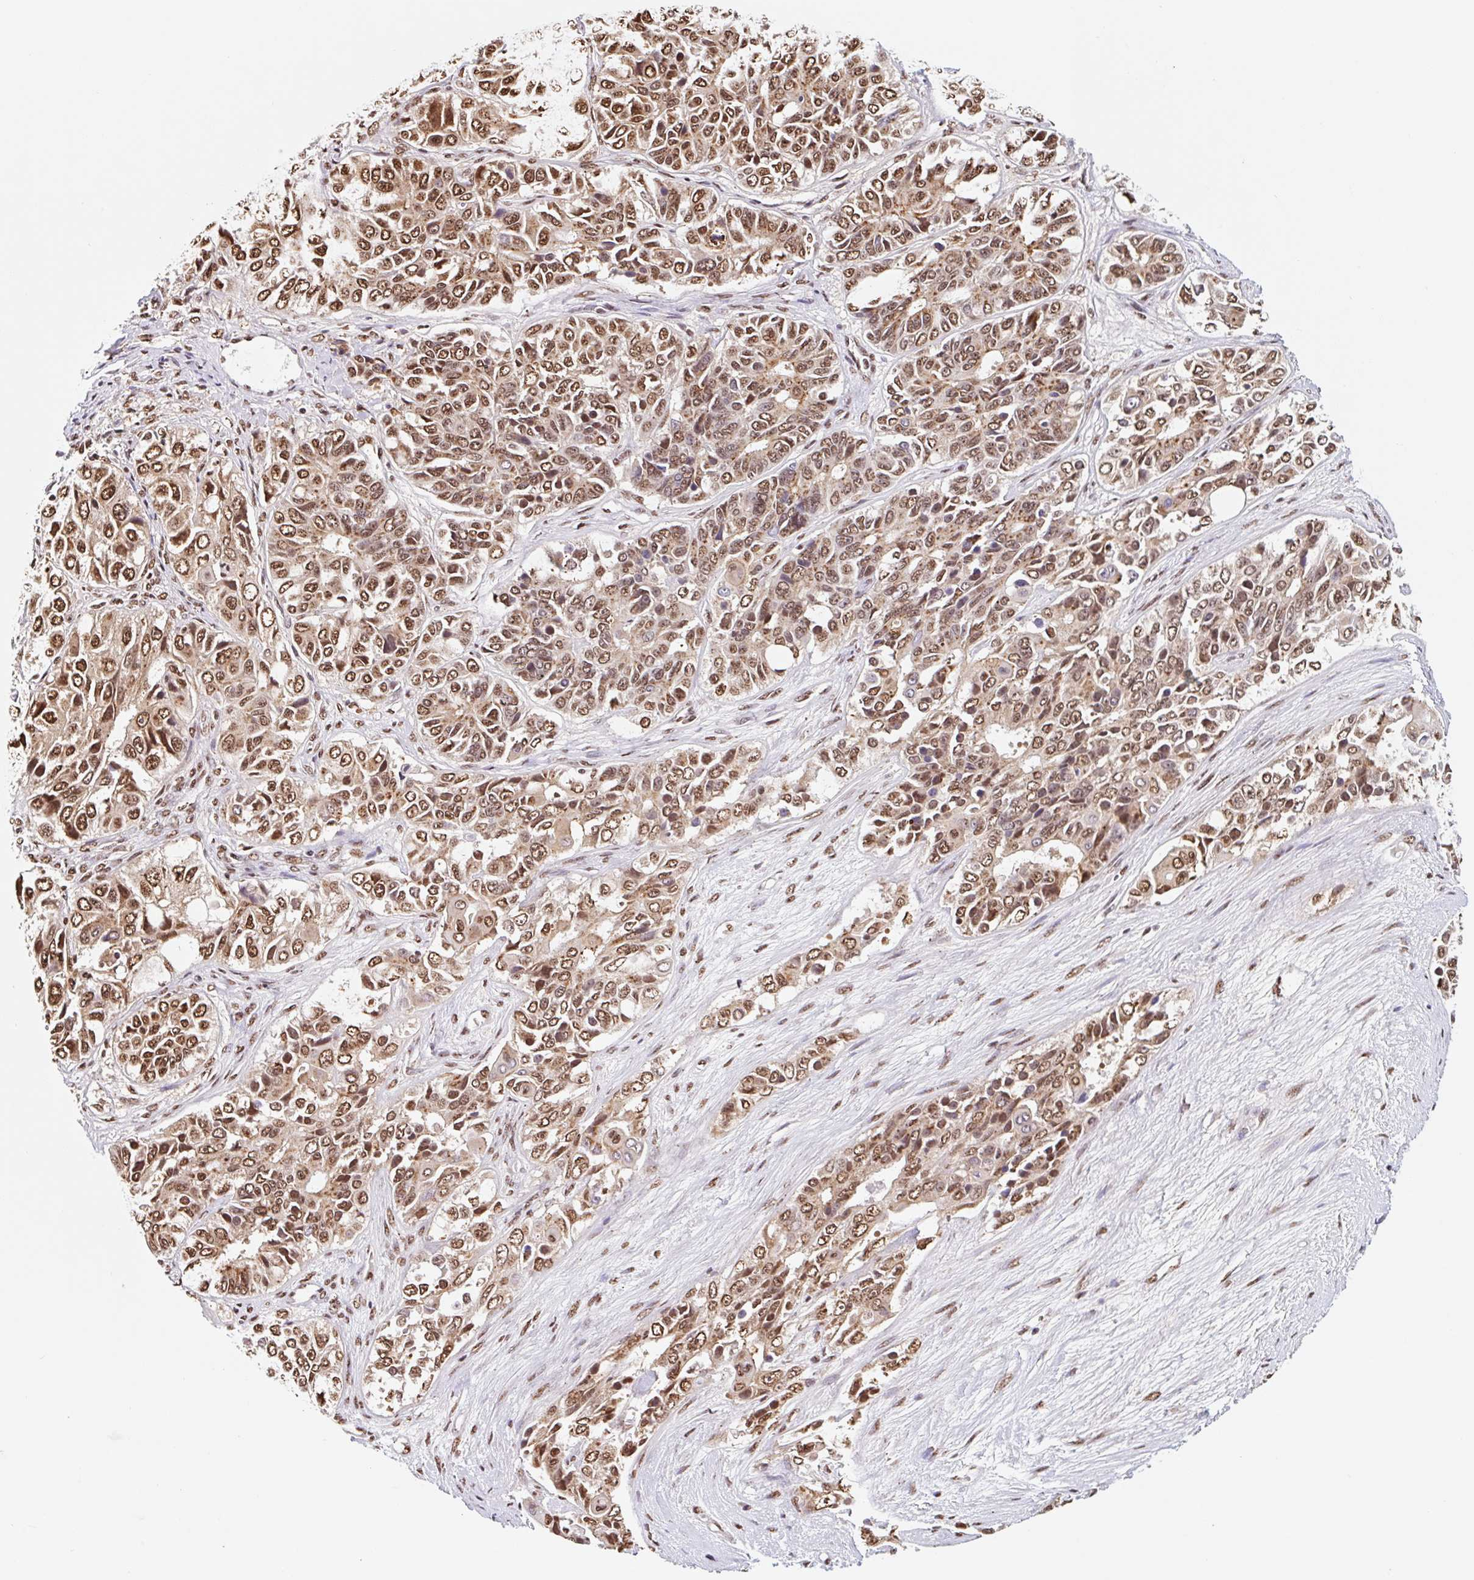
{"staining": {"intensity": "moderate", "quantity": ">75%", "location": "cytoplasmic/membranous,nuclear"}, "tissue": "ovarian cancer", "cell_type": "Tumor cells", "image_type": "cancer", "snomed": [{"axis": "morphology", "description": "Carcinoma, endometroid"}, {"axis": "topography", "description": "Ovary"}], "caption": "About >75% of tumor cells in human ovarian cancer show moderate cytoplasmic/membranous and nuclear protein expression as visualized by brown immunohistochemical staining.", "gene": "BICRA", "patient": {"sex": "female", "age": 51}}